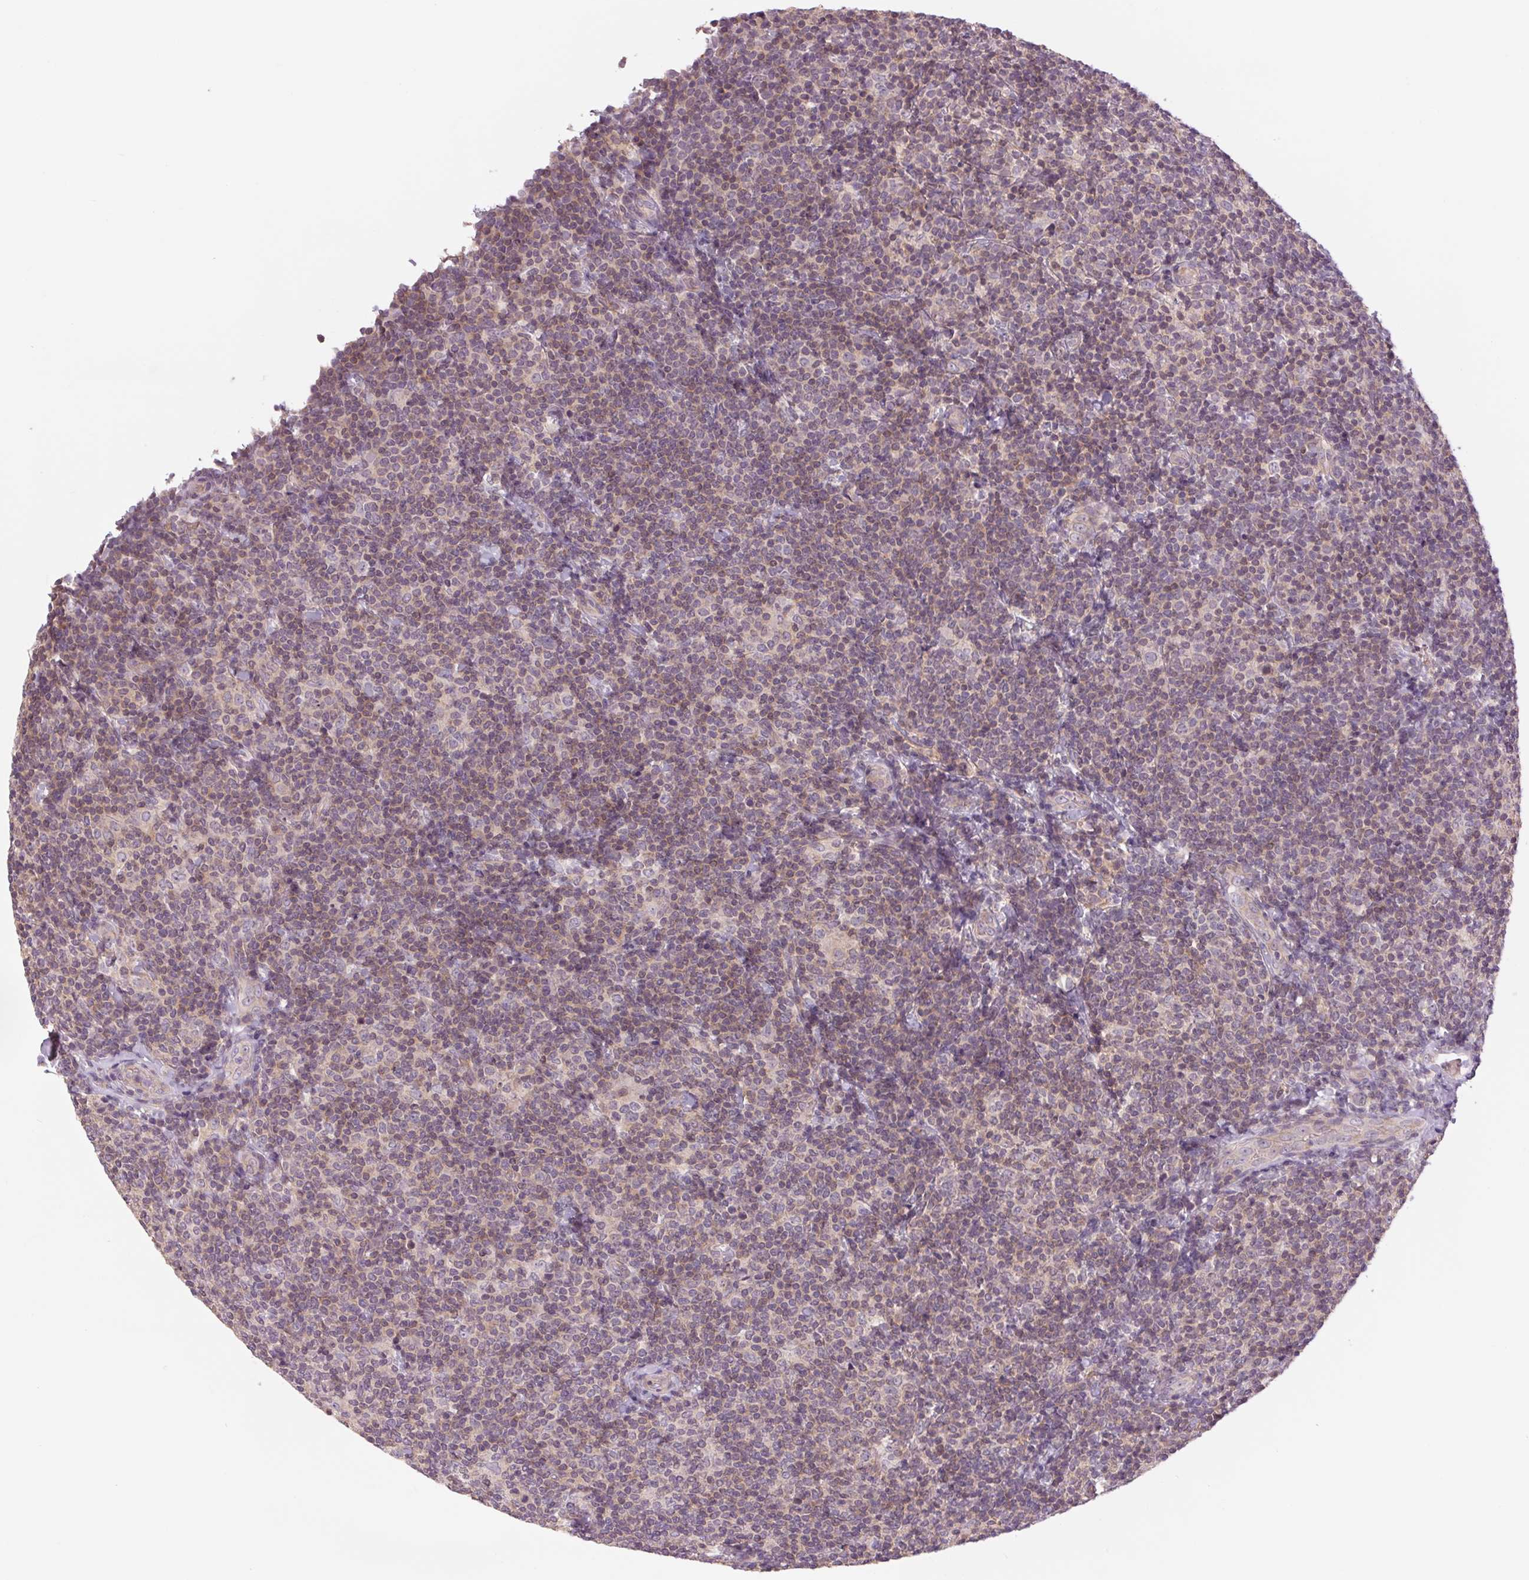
{"staining": {"intensity": "weak", "quantity": "<25%", "location": "cytoplasmic/membranous"}, "tissue": "lymphoma", "cell_type": "Tumor cells", "image_type": "cancer", "snomed": [{"axis": "morphology", "description": "Malignant lymphoma, non-Hodgkin's type, Low grade"}, {"axis": "topography", "description": "Lymph node"}], "caption": "Lymphoma stained for a protein using immunohistochemistry shows no expression tumor cells.", "gene": "SH3RF2", "patient": {"sex": "female", "age": 56}}